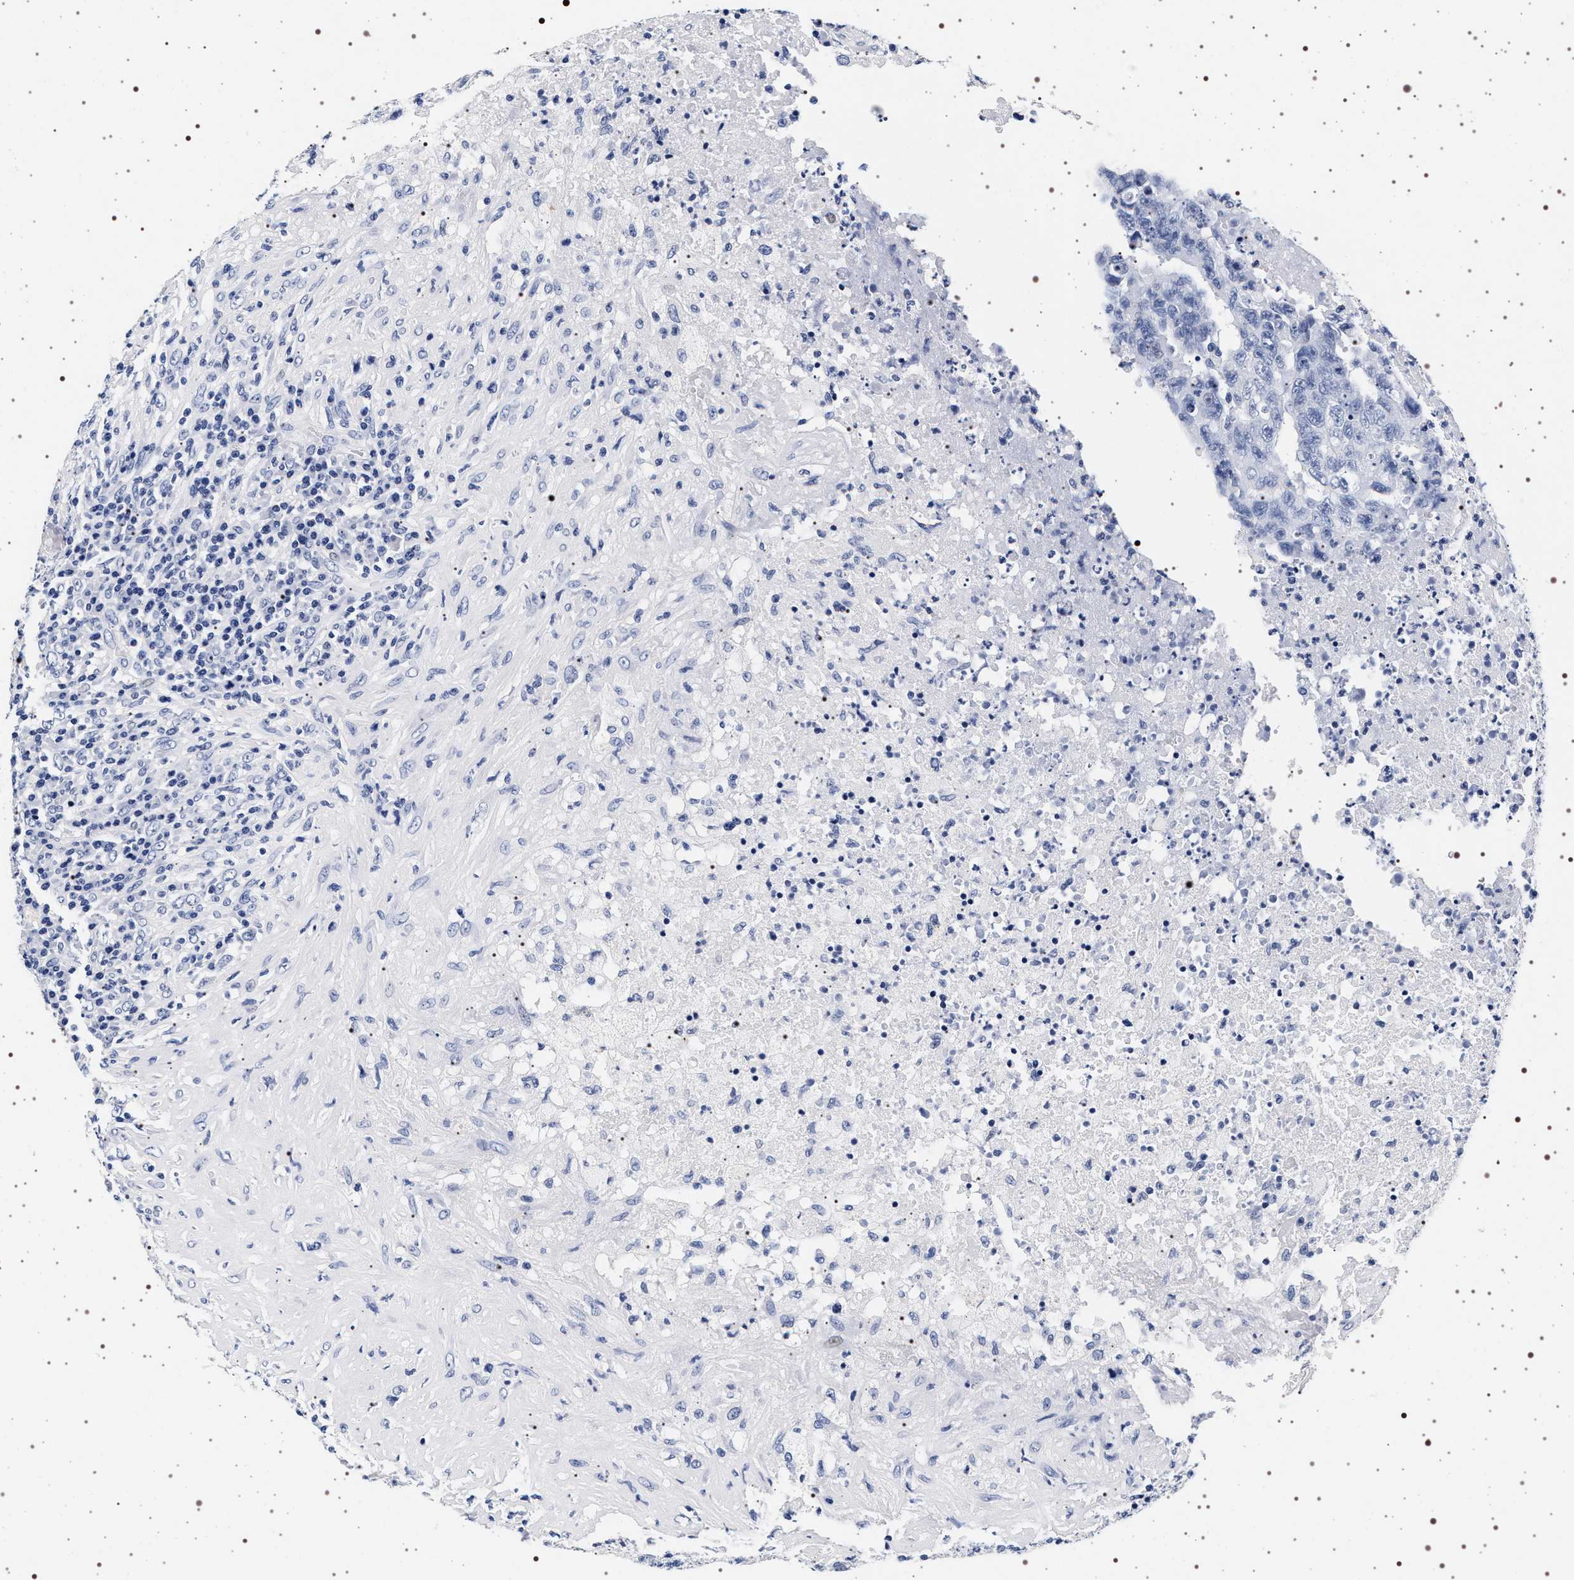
{"staining": {"intensity": "negative", "quantity": "none", "location": "none"}, "tissue": "testis cancer", "cell_type": "Tumor cells", "image_type": "cancer", "snomed": [{"axis": "morphology", "description": "Necrosis, NOS"}, {"axis": "morphology", "description": "Carcinoma, Embryonal, NOS"}, {"axis": "topography", "description": "Testis"}], "caption": "Immunohistochemical staining of testis cancer demonstrates no significant positivity in tumor cells. (Stains: DAB (3,3'-diaminobenzidine) immunohistochemistry (IHC) with hematoxylin counter stain, Microscopy: brightfield microscopy at high magnification).", "gene": "SYN1", "patient": {"sex": "male", "age": 19}}